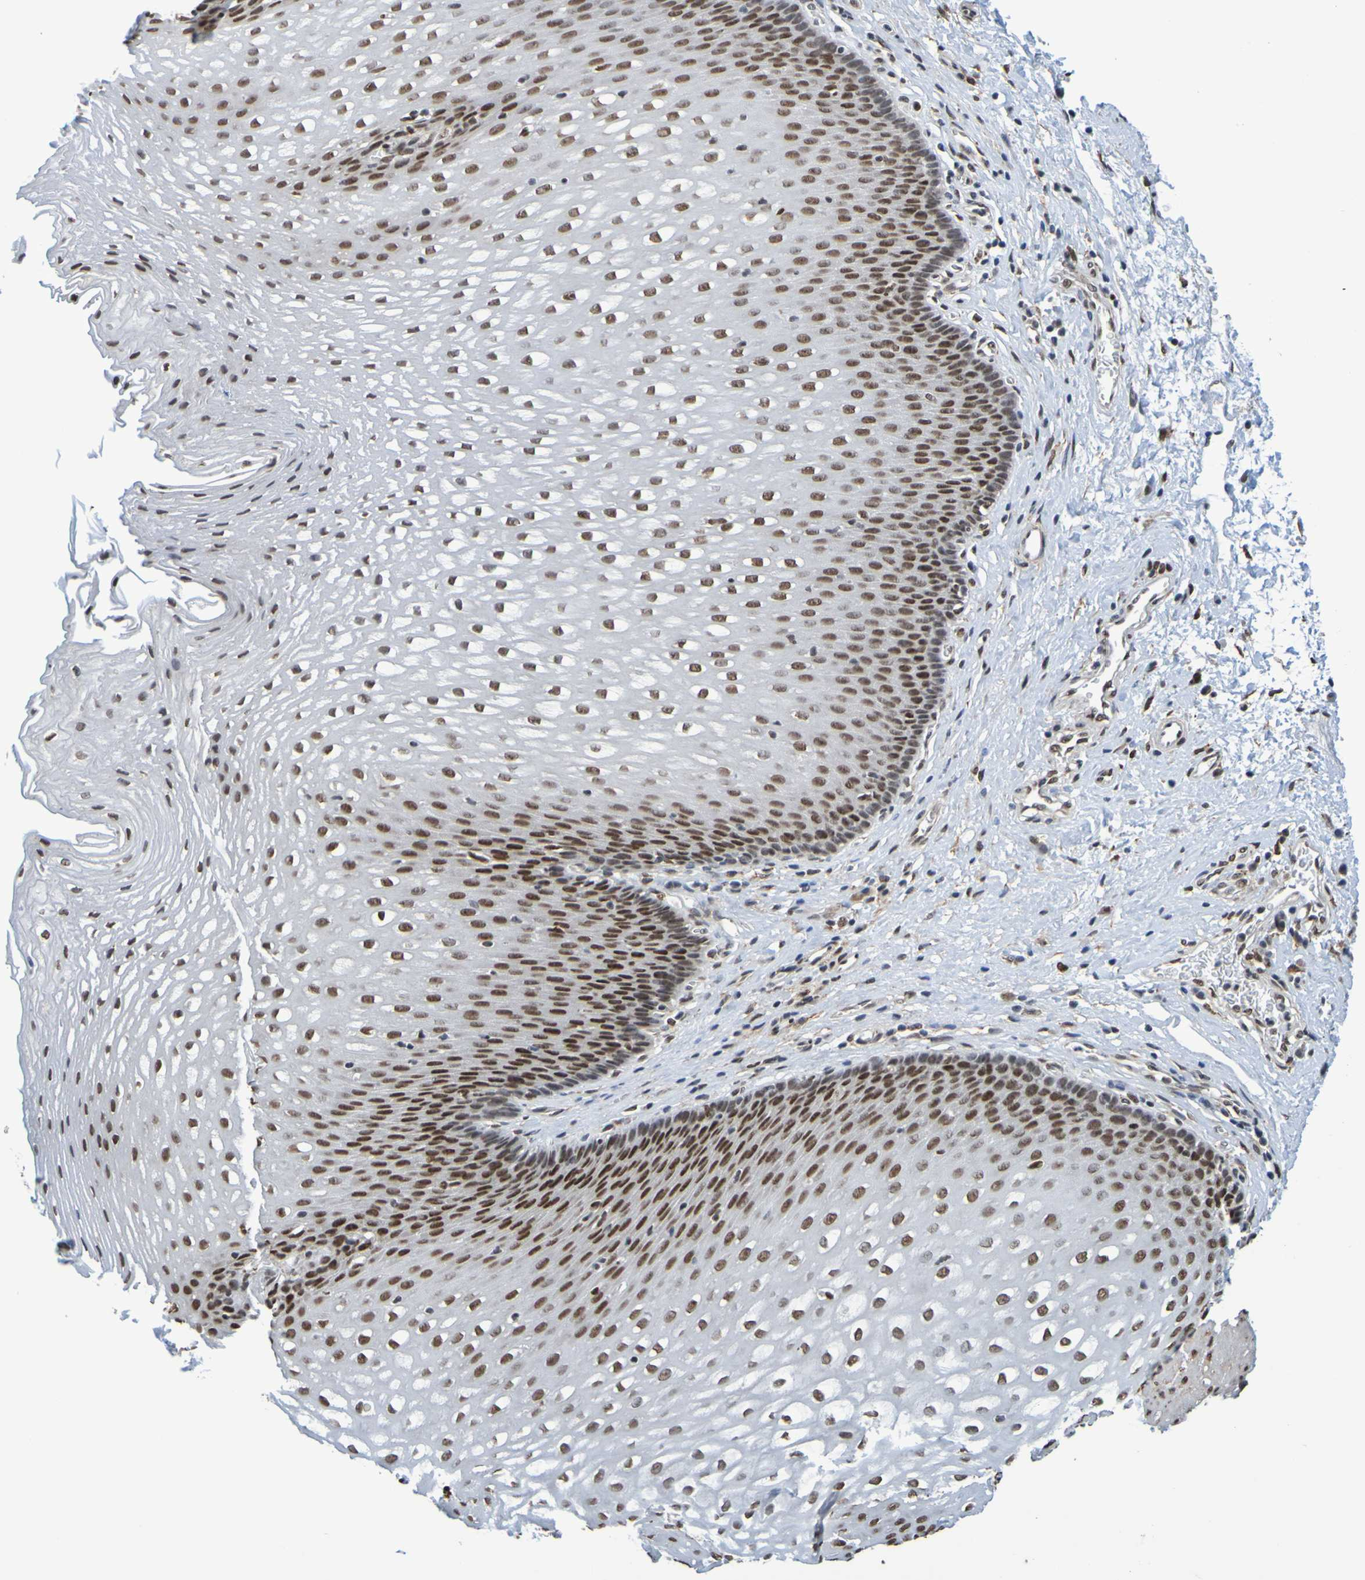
{"staining": {"intensity": "strong", "quantity": ">75%", "location": "nuclear"}, "tissue": "esophagus", "cell_type": "Squamous epithelial cells", "image_type": "normal", "snomed": [{"axis": "morphology", "description": "Normal tissue, NOS"}, {"axis": "topography", "description": "Esophagus"}], "caption": "A high-resolution image shows immunohistochemistry (IHC) staining of unremarkable esophagus, which shows strong nuclear staining in approximately >75% of squamous epithelial cells.", "gene": "HDAC2", "patient": {"sex": "male", "age": 48}}